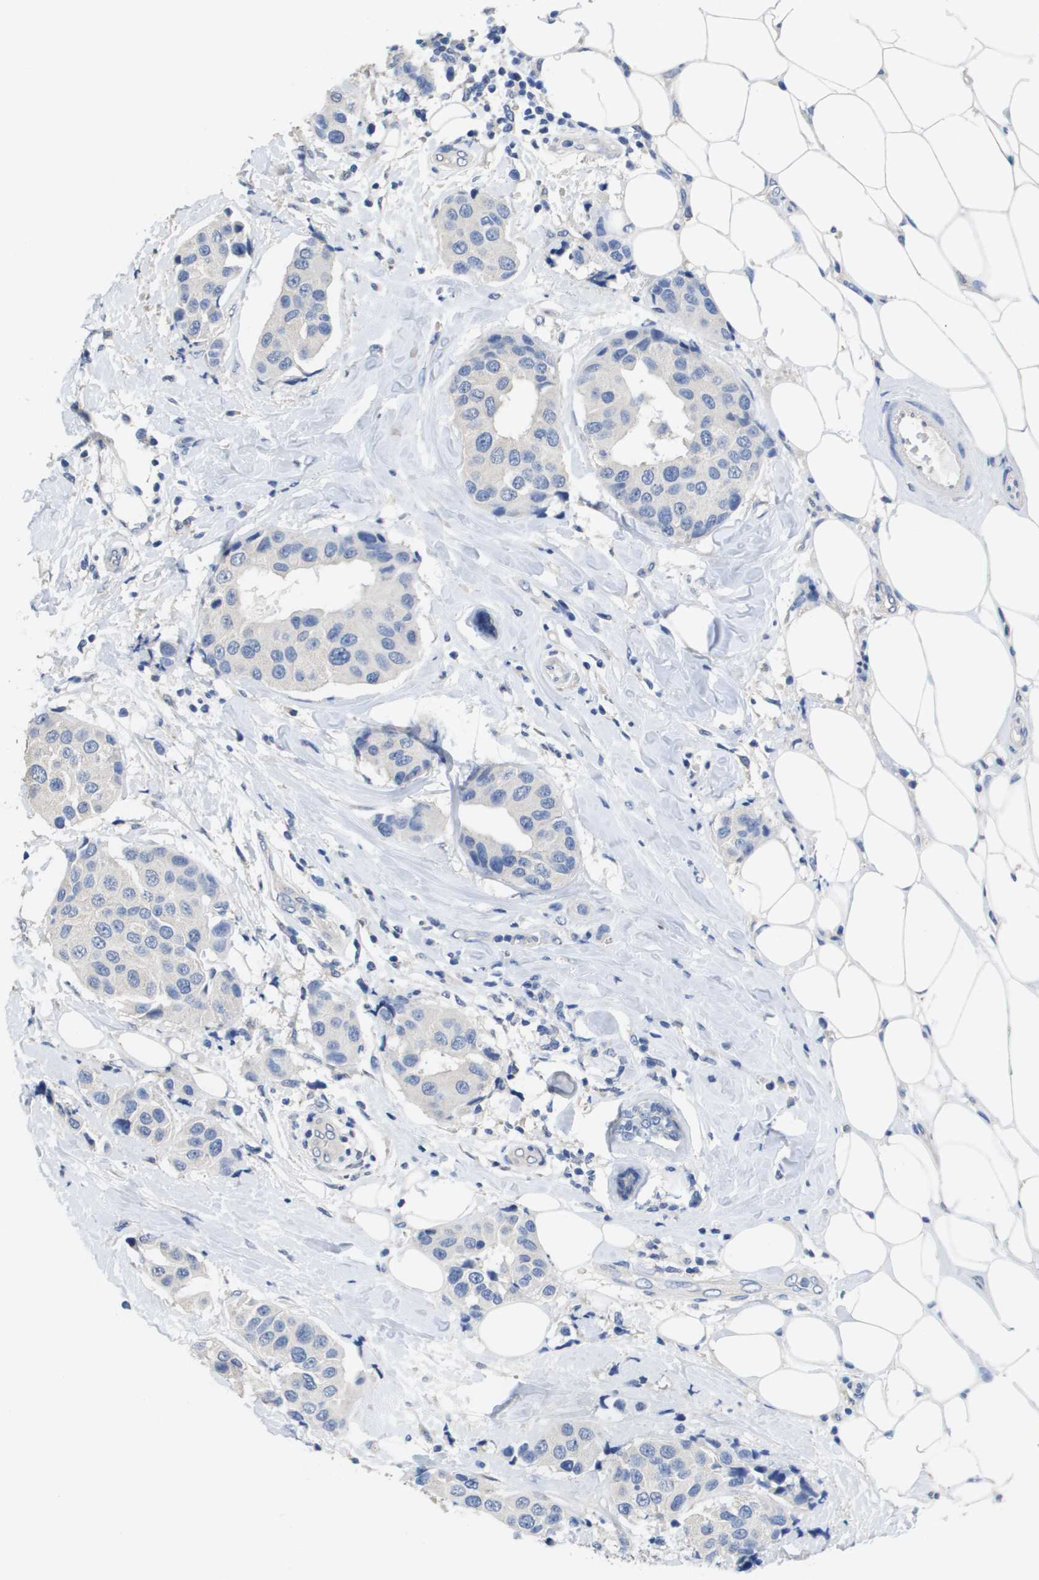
{"staining": {"intensity": "negative", "quantity": "none", "location": "none"}, "tissue": "breast cancer", "cell_type": "Tumor cells", "image_type": "cancer", "snomed": [{"axis": "morphology", "description": "Normal tissue, NOS"}, {"axis": "morphology", "description": "Duct carcinoma"}, {"axis": "topography", "description": "Breast"}], "caption": "Image shows no protein positivity in tumor cells of breast cancer (invasive ductal carcinoma) tissue. The staining was performed using DAB (3,3'-diaminobenzidine) to visualize the protein expression in brown, while the nuclei were stained in blue with hematoxylin (Magnification: 20x).", "gene": "CA9", "patient": {"sex": "female", "age": 39}}